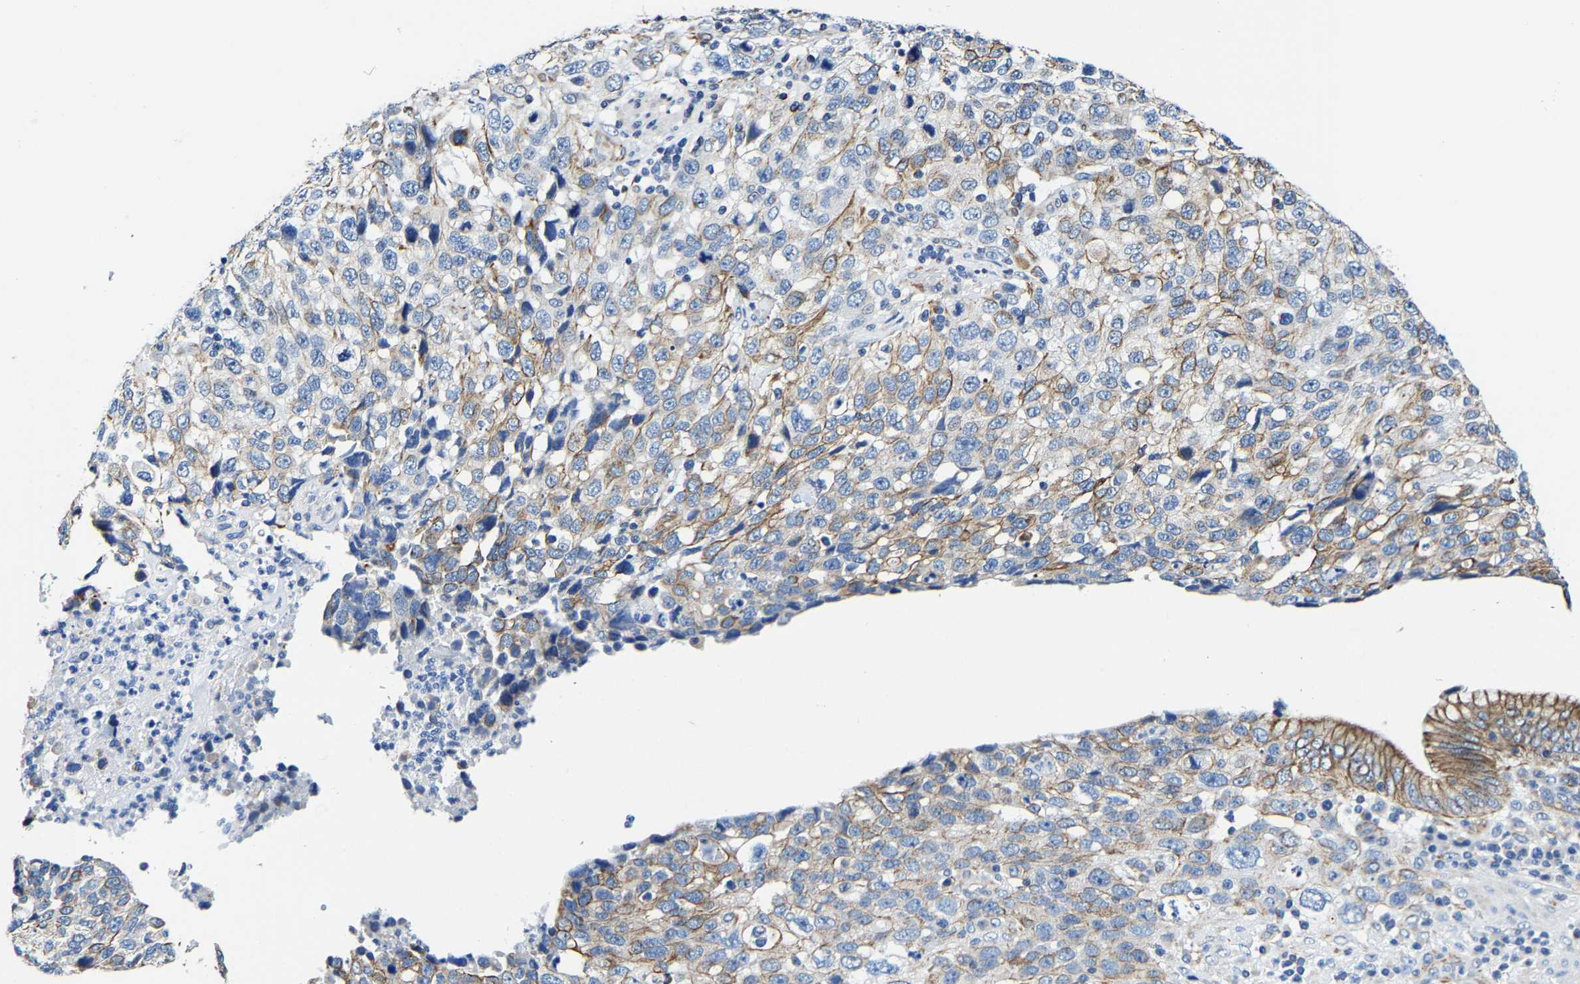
{"staining": {"intensity": "moderate", "quantity": "25%-75%", "location": "cytoplasmic/membranous"}, "tissue": "stomach cancer", "cell_type": "Tumor cells", "image_type": "cancer", "snomed": [{"axis": "morphology", "description": "Normal tissue, NOS"}, {"axis": "morphology", "description": "Adenocarcinoma, NOS"}, {"axis": "topography", "description": "Stomach"}], "caption": "Human stomach adenocarcinoma stained for a protein (brown) displays moderate cytoplasmic/membranous positive staining in approximately 25%-75% of tumor cells.", "gene": "MMEL1", "patient": {"sex": "male", "age": 48}}